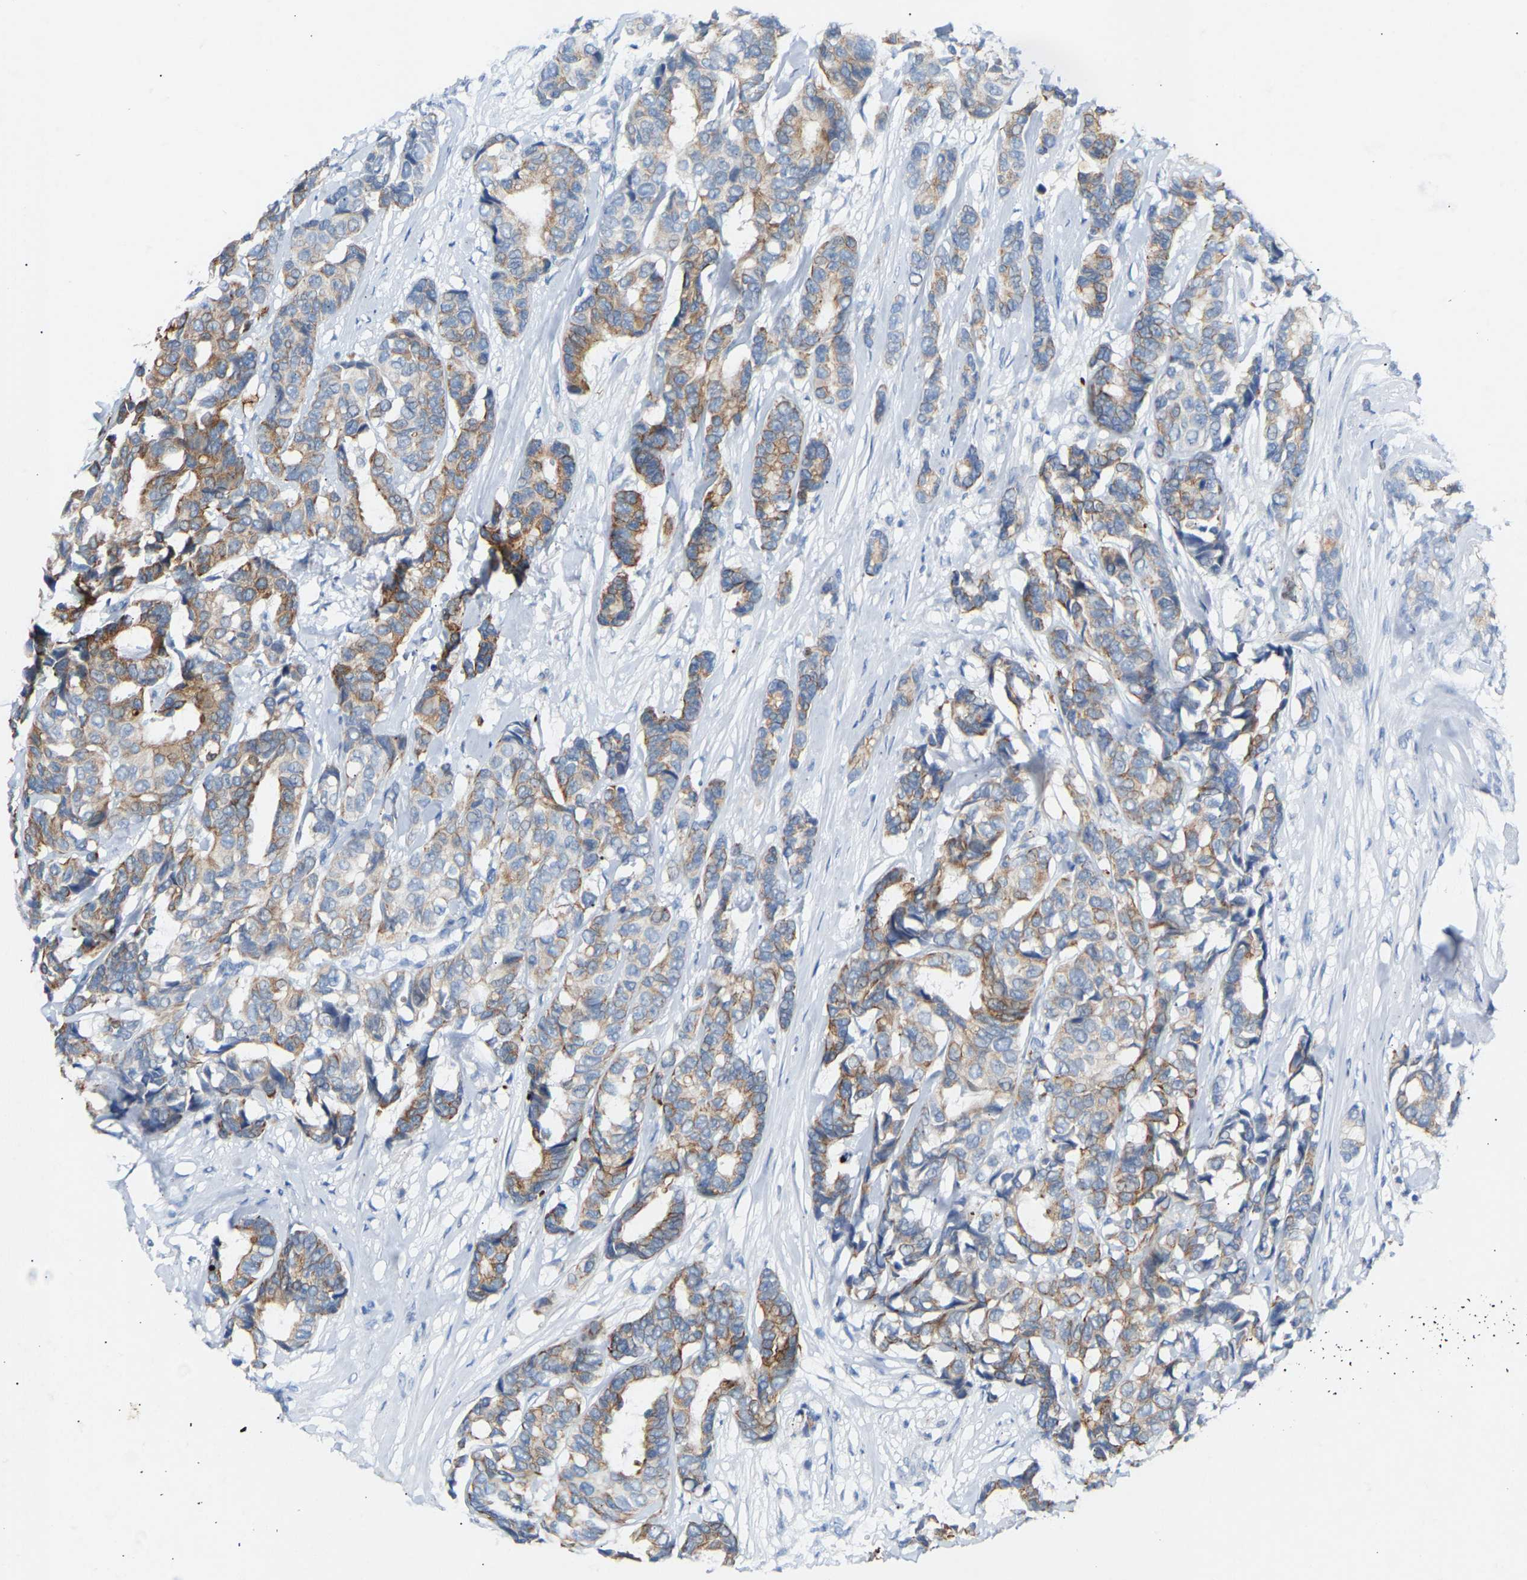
{"staining": {"intensity": "moderate", "quantity": "25%-75%", "location": "cytoplasmic/membranous"}, "tissue": "breast cancer", "cell_type": "Tumor cells", "image_type": "cancer", "snomed": [{"axis": "morphology", "description": "Duct carcinoma"}, {"axis": "topography", "description": "Breast"}], "caption": "Protein expression analysis of human invasive ductal carcinoma (breast) reveals moderate cytoplasmic/membranous positivity in approximately 25%-75% of tumor cells.", "gene": "PEX1", "patient": {"sex": "female", "age": 87}}